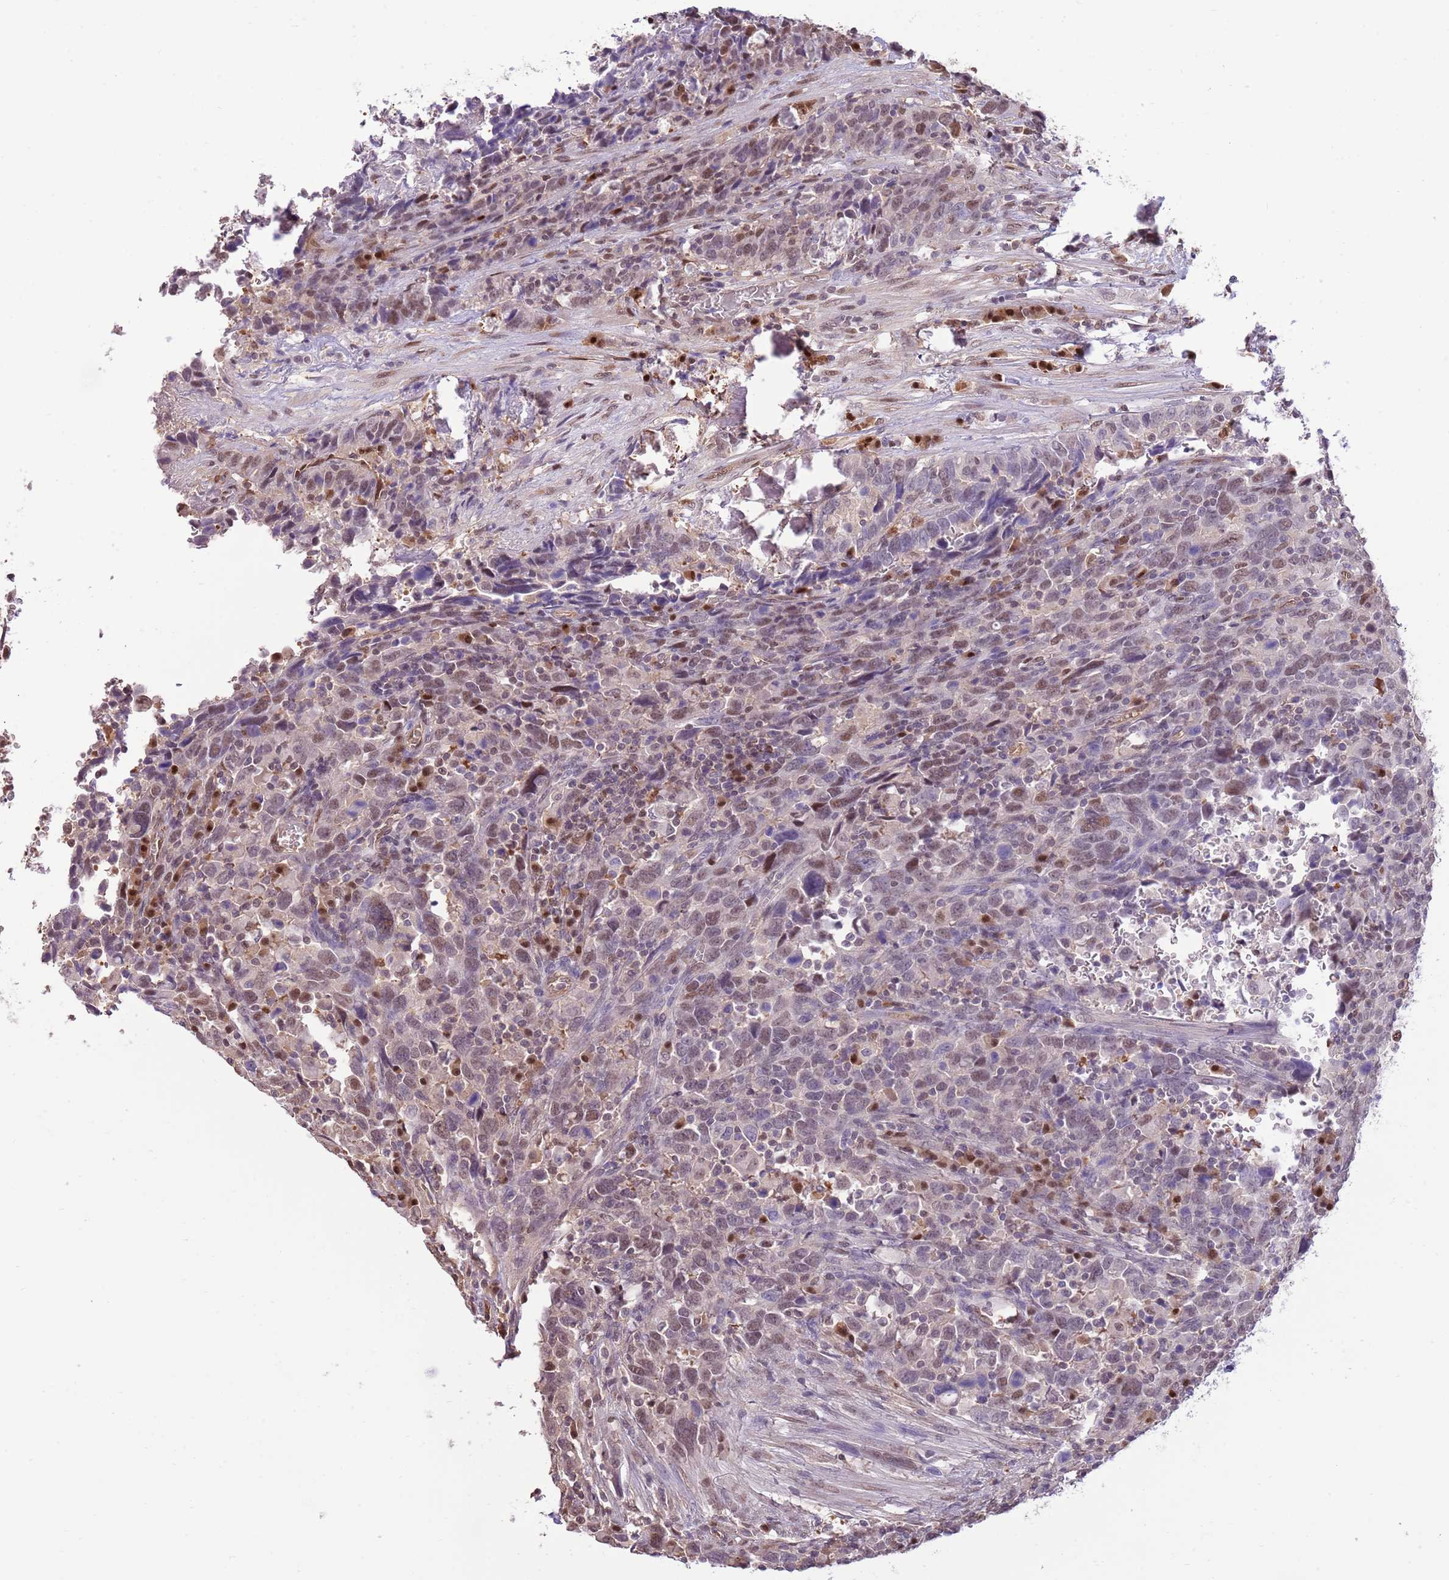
{"staining": {"intensity": "weak", "quantity": "25%-75%", "location": "nuclear"}, "tissue": "urothelial cancer", "cell_type": "Tumor cells", "image_type": "cancer", "snomed": [{"axis": "morphology", "description": "Urothelial carcinoma, High grade"}, {"axis": "topography", "description": "Urinary bladder"}], "caption": "Protein expression analysis of urothelial carcinoma (high-grade) reveals weak nuclear expression in about 25%-75% of tumor cells.", "gene": "NSFL1C", "patient": {"sex": "male", "age": 61}}